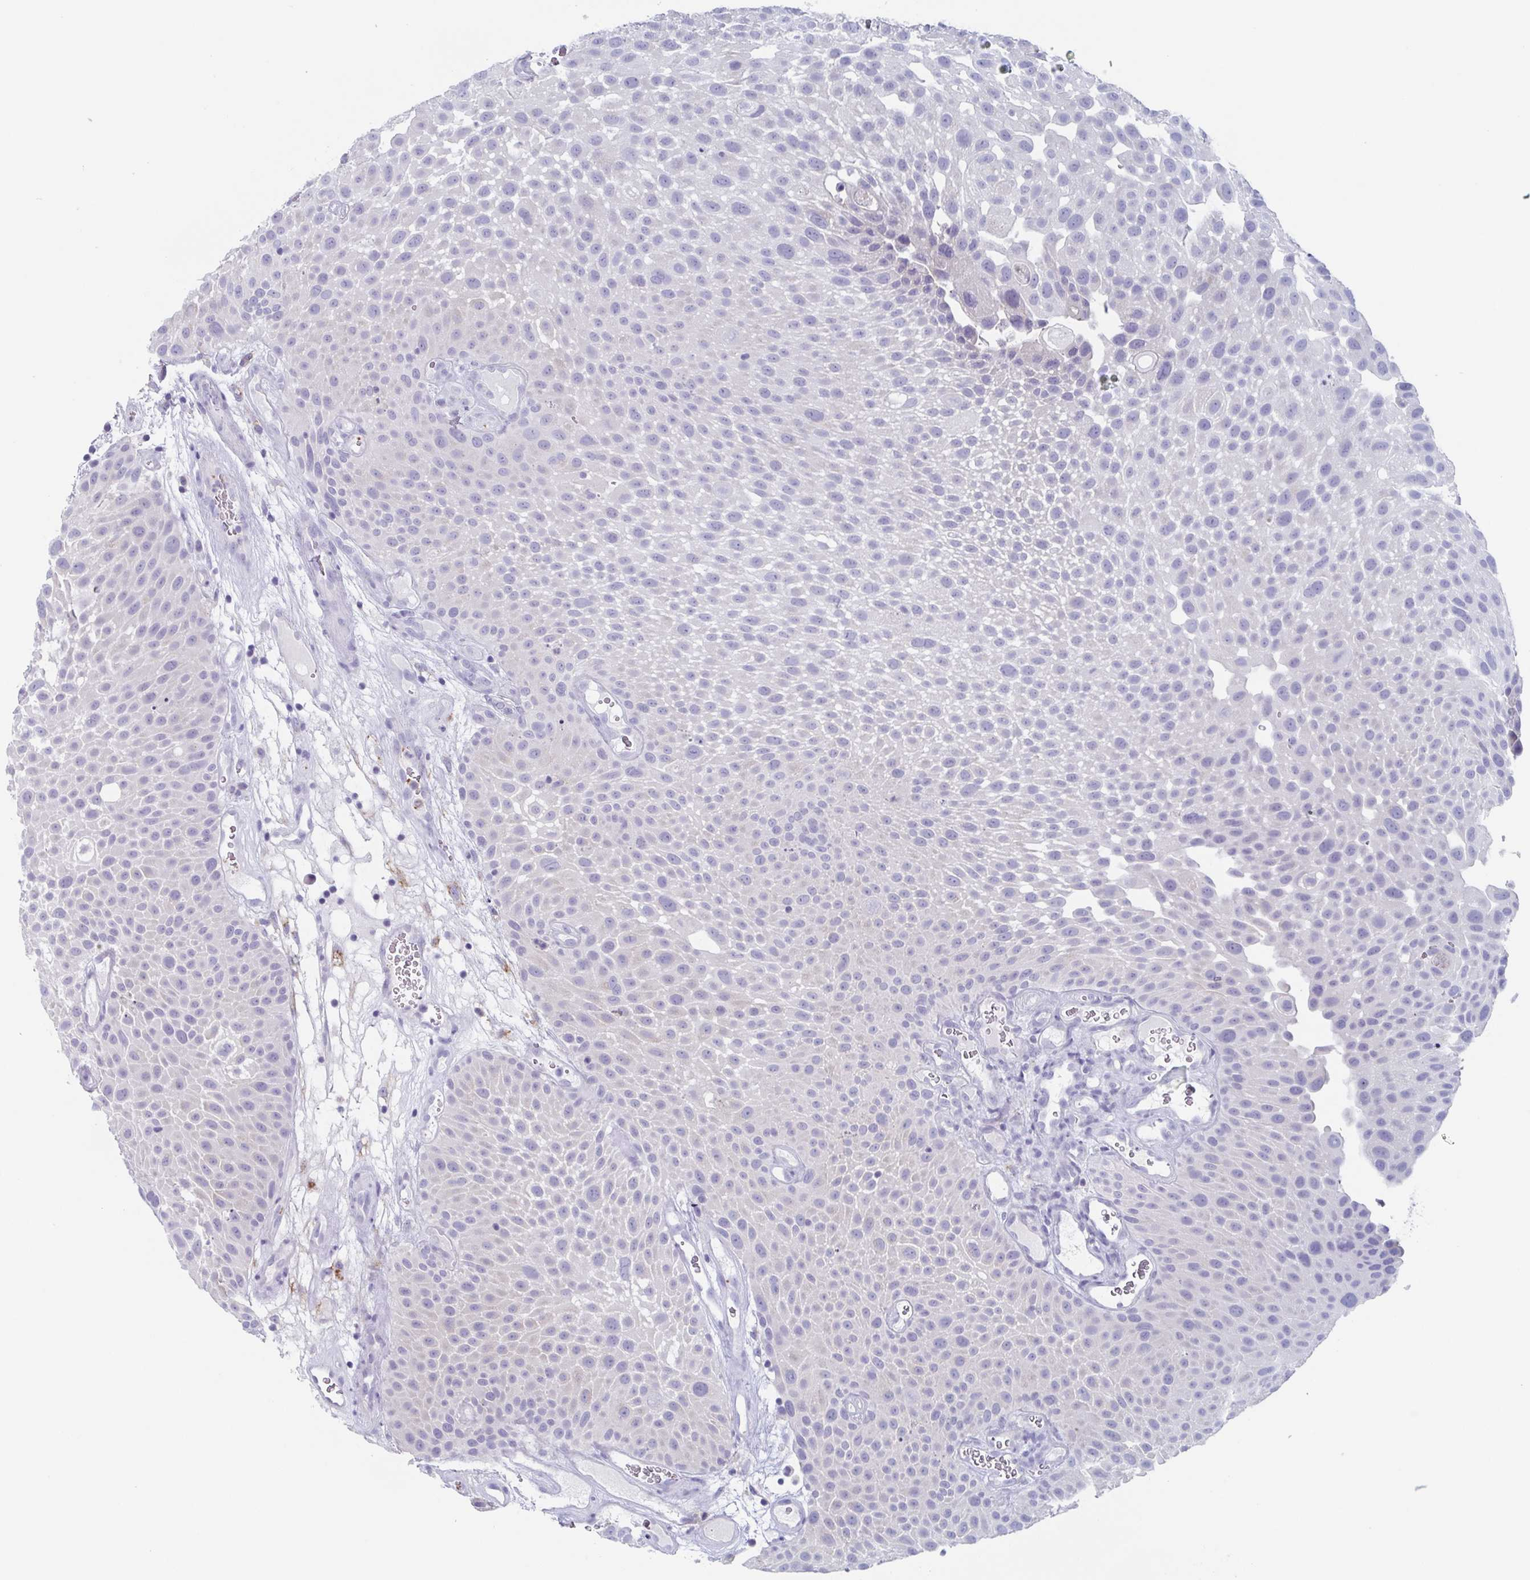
{"staining": {"intensity": "negative", "quantity": "none", "location": "none"}, "tissue": "urothelial cancer", "cell_type": "Tumor cells", "image_type": "cancer", "snomed": [{"axis": "morphology", "description": "Urothelial carcinoma, Low grade"}, {"axis": "topography", "description": "Urinary bladder"}], "caption": "This is an immunohistochemistry (IHC) histopathology image of human urothelial carcinoma (low-grade). There is no staining in tumor cells.", "gene": "LYRM2", "patient": {"sex": "male", "age": 72}}